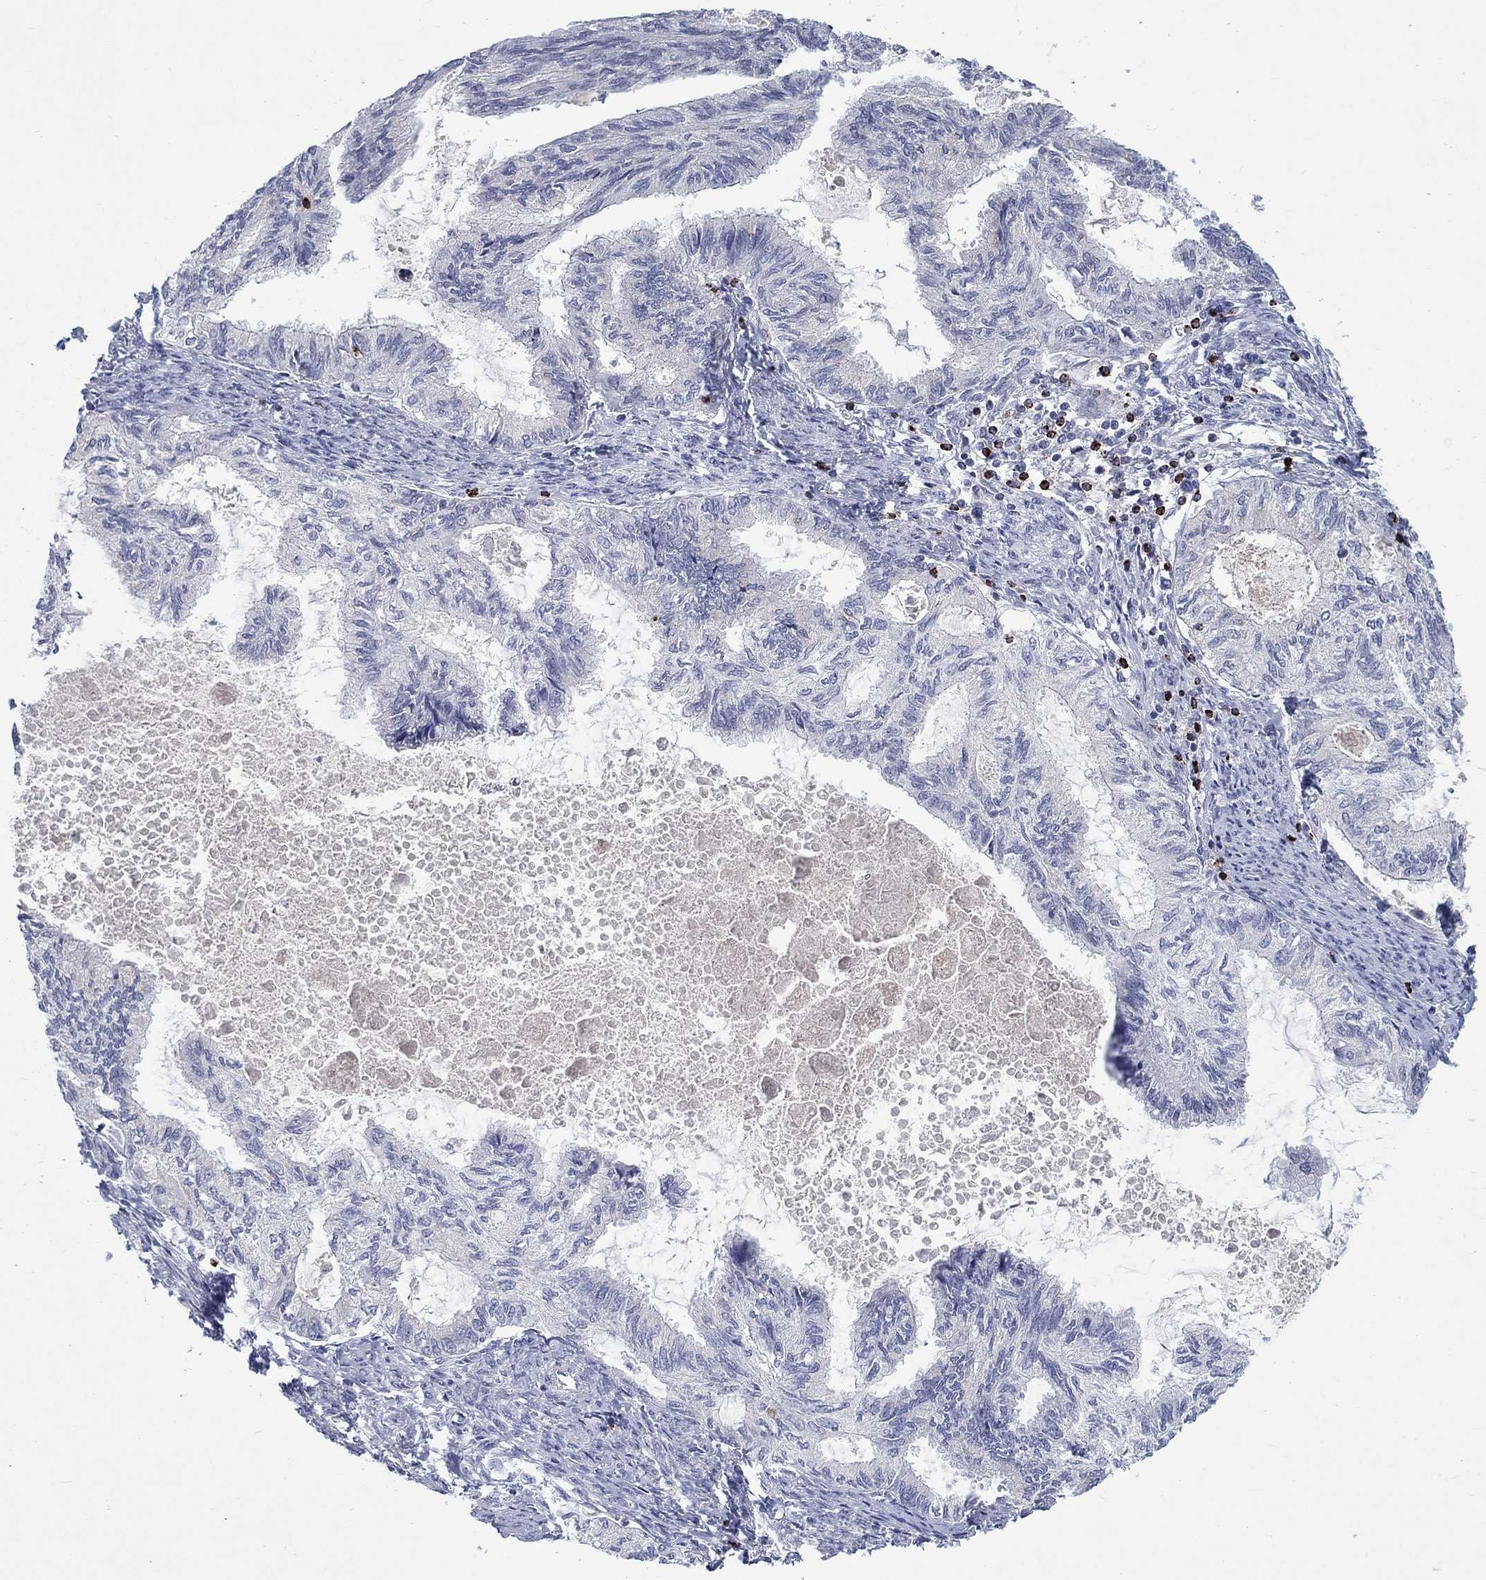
{"staining": {"intensity": "negative", "quantity": "none", "location": "none"}, "tissue": "endometrial cancer", "cell_type": "Tumor cells", "image_type": "cancer", "snomed": [{"axis": "morphology", "description": "Adenocarcinoma, NOS"}, {"axis": "topography", "description": "Endometrium"}], "caption": "IHC micrograph of endometrial cancer (adenocarcinoma) stained for a protein (brown), which displays no positivity in tumor cells.", "gene": "GZMA", "patient": {"sex": "female", "age": 86}}